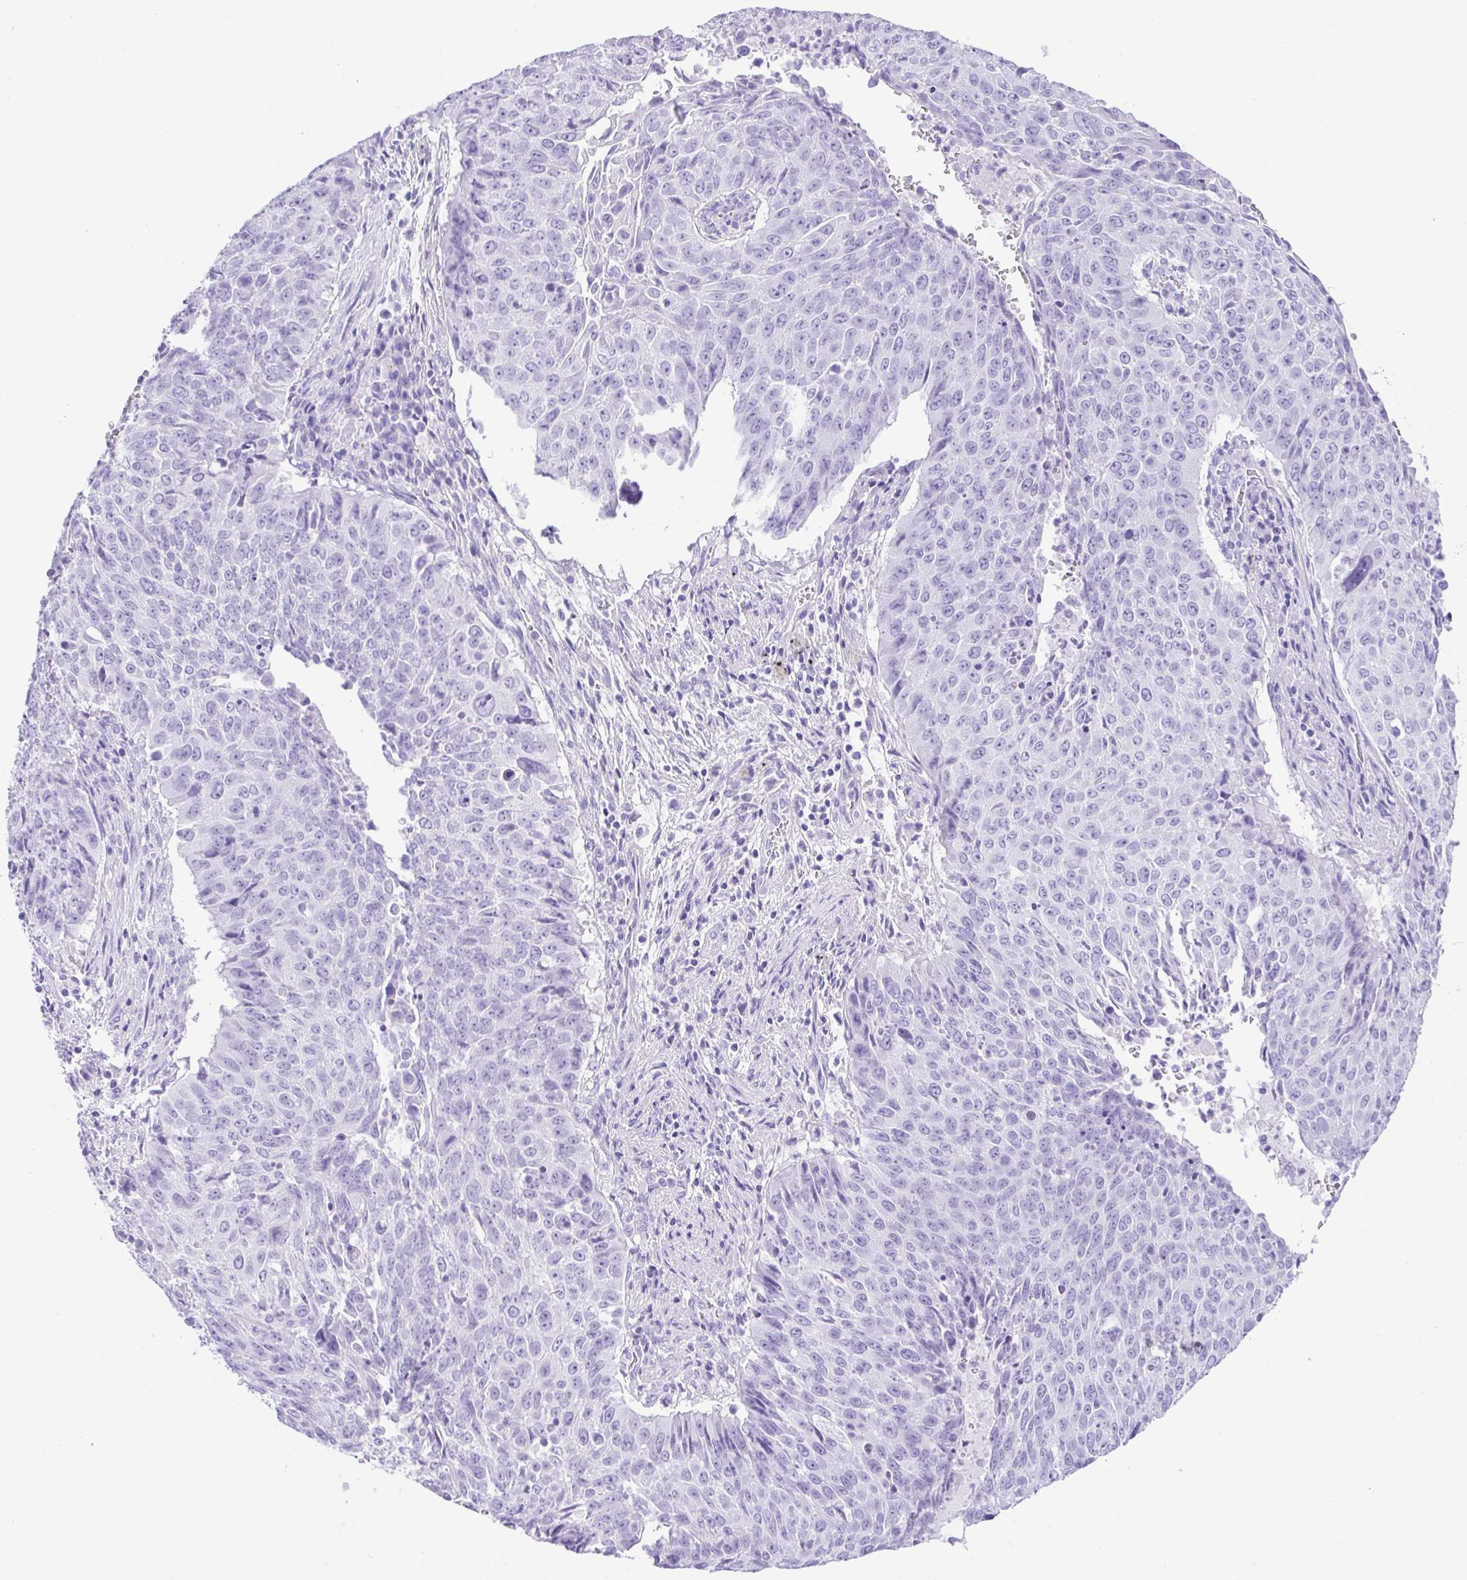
{"staining": {"intensity": "negative", "quantity": "none", "location": "none"}, "tissue": "lung cancer", "cell_type": "Tumor cells", "image_type": "cancer", "snomed": [{"axis": "morphology", "description": "Normal tissue, NOS"}, {"axis": "morphology", "description": "Squamous cell carcinoma, NOS"}, {"axis": "topography", "description": "Bronchus"}, {"axis": "topography", "description": "Lung"}], "caption": "An image of human lung cancer (squamous cell carcinoma) is negative for staining in tumor cells.", "gene": "CDSN", "patient": {"sex": "male", "age": 64}}